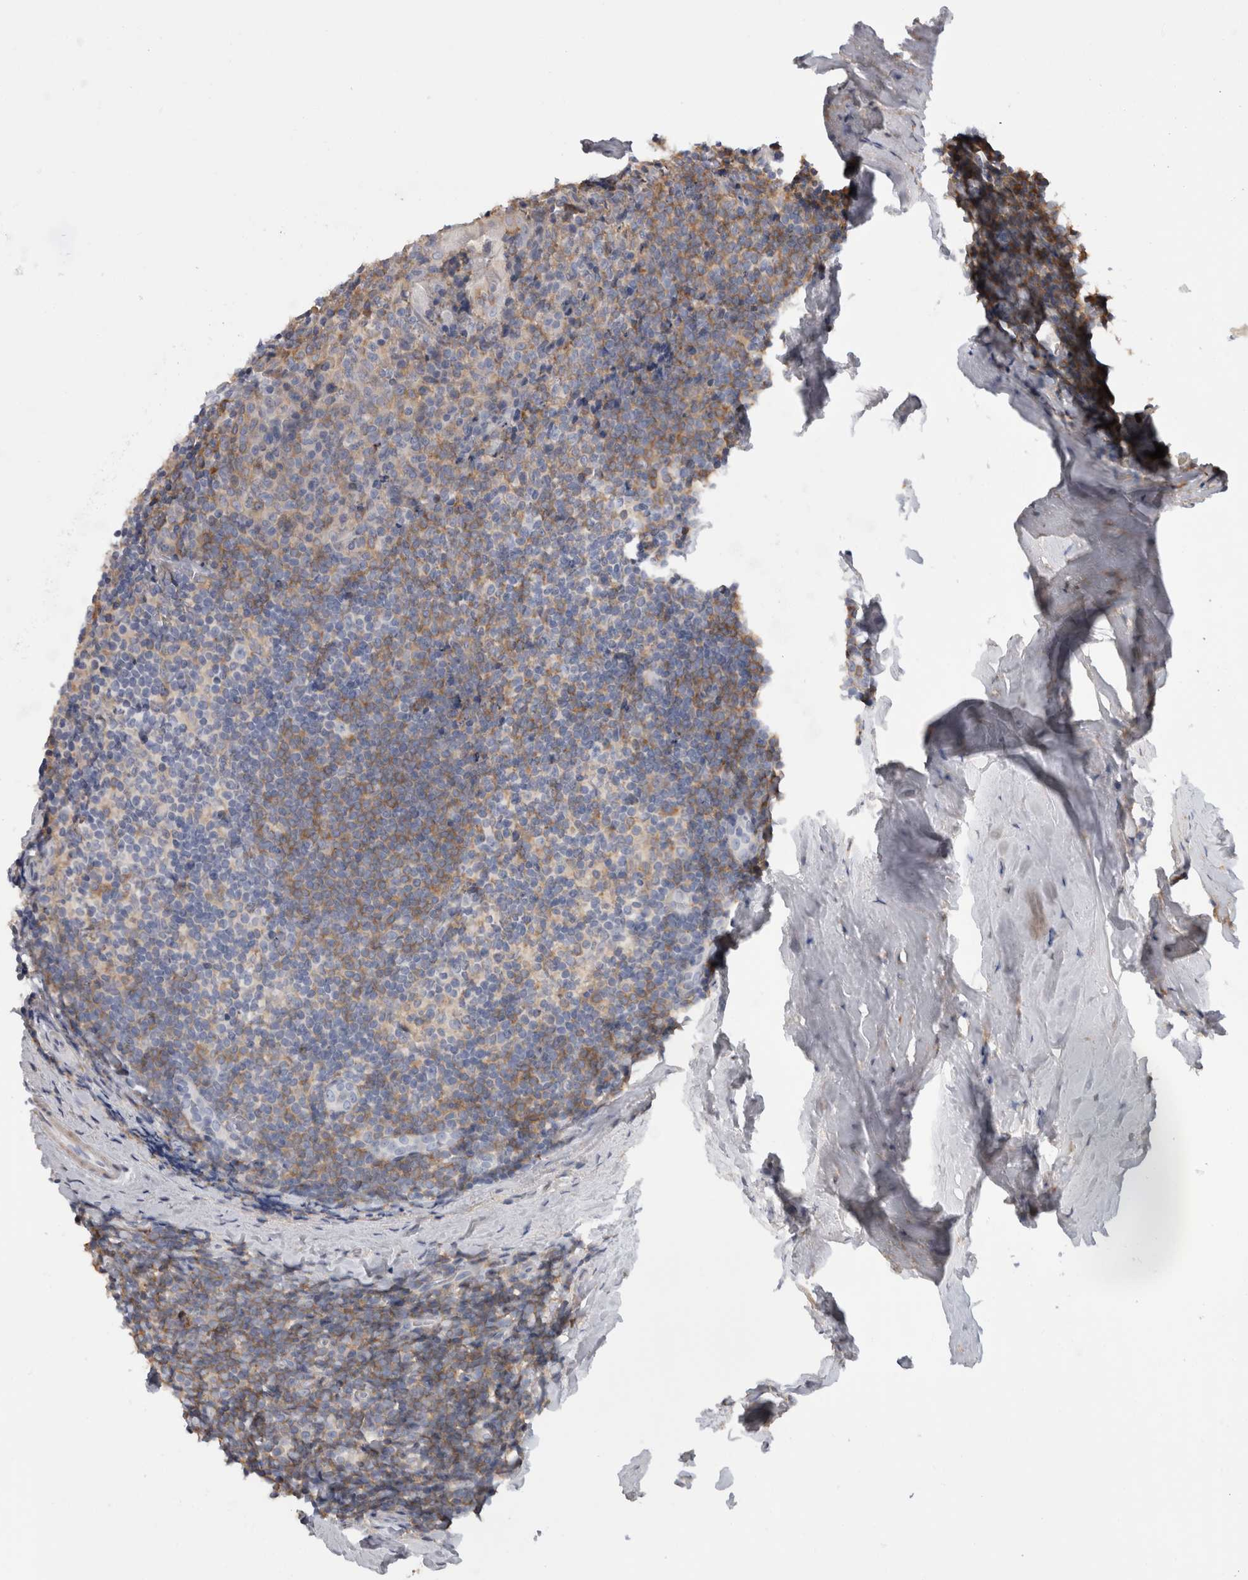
{"staining": {"intensity": "weak", "quantity": "<25%", "location": "cytoplasmic/membranous"}, "tissue": "tonsil", "cell_type": "Germinal center cells", "image_type": "normal", "snomed": [{"axis": "morphology", "description": "Normal tissue, NOS"}, {"axis": "topography", "description": "Tonsil"}], "caption": "This image is of benign tonsil stained with immunohistochemistry to label a protein in brown with the nuclei are counter-stained blue. There is no expression in germinal center cells. (Stains: DAB (3,3'-diaminobenzidine) immunohistochemistry (IHC) with hematoxylin counter stain, Microscopy: brightfield microscopy at high magnification).", "gene": "SCRN1", "patient": {"sex": "male", "age": 37}}